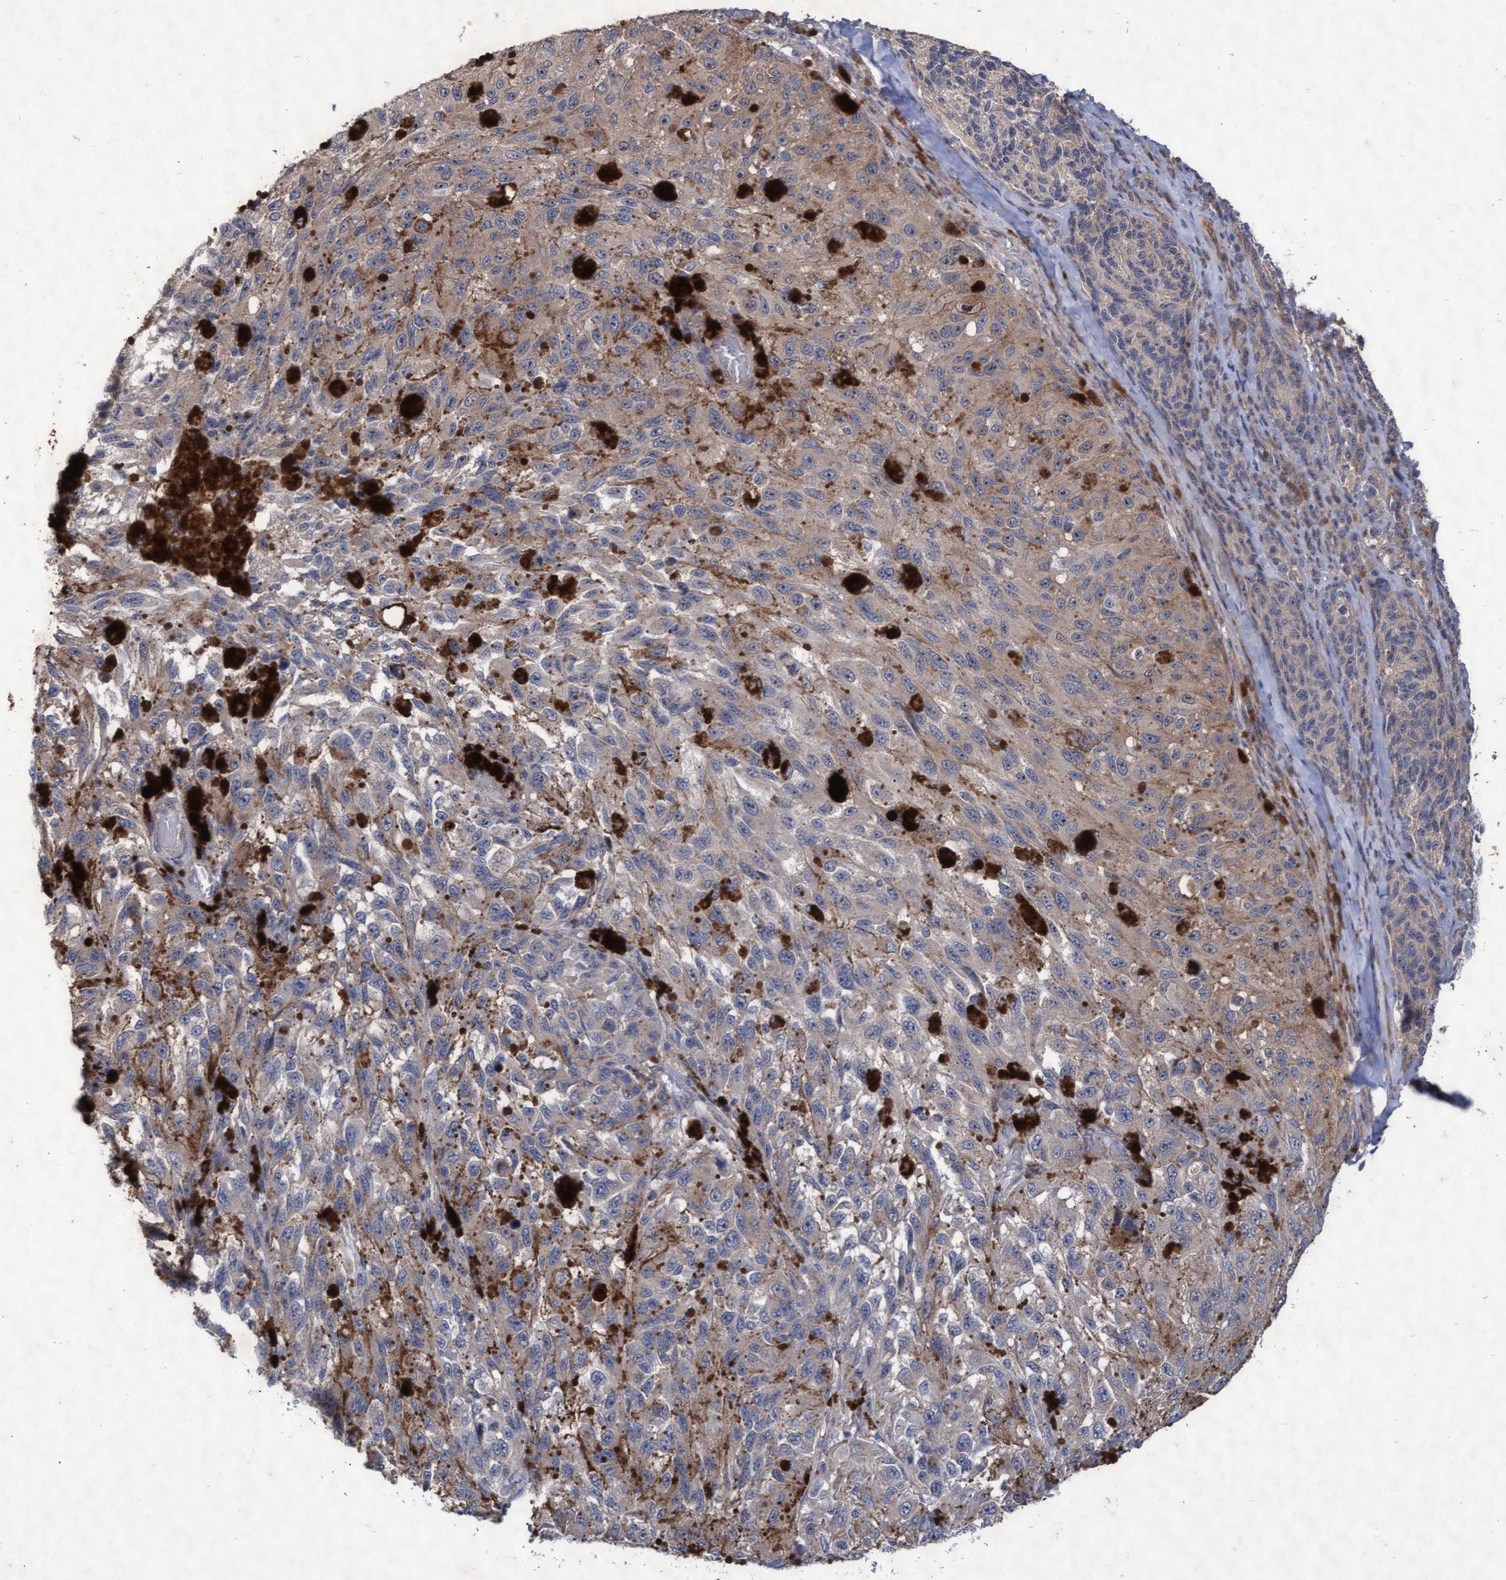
{"staining": {"intensity": "weak", "quantity": ">75%", "location": "cytoplasmic/membranous"}, "tissue": "melanoma", "cell_type": "Tumor cells", "image_type": "cancer", "snomed": [{"axis": "morphology", "description": "Malignant melanoma, NOS"}, {"axis": "topography", "description": "Skin"}], "caption": "A high-resolution photomicrograph shows immunohistochemistry (IHC) staining of malignant melanoma, which demonstrates weak cytoplasmic/membranous expression in approximately >75% of tumor cells.", "gene": "ABCF2", "patient": {"sex": "female", "age": 73}}